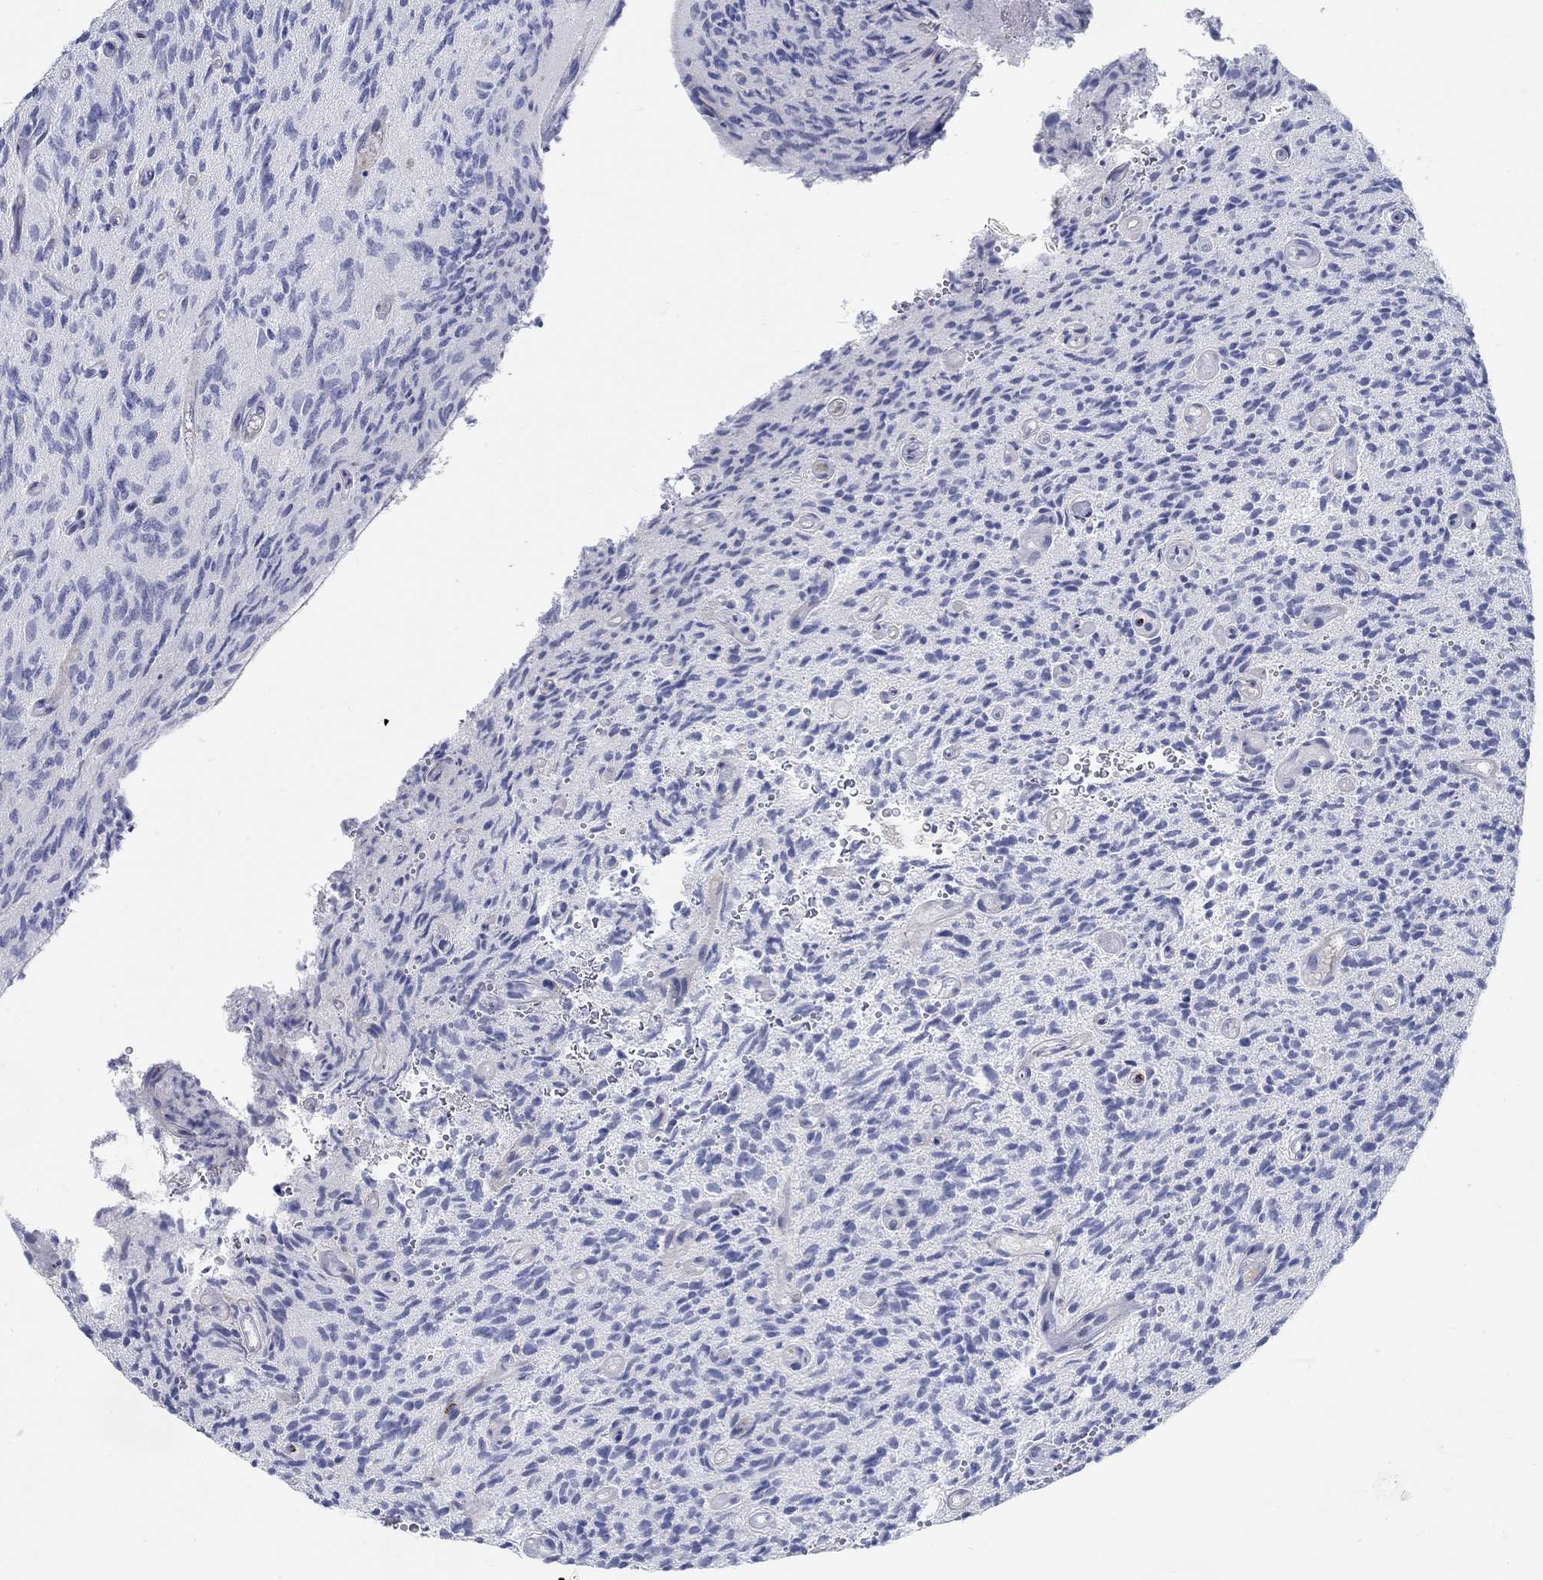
{"staining": {"intensity": "negative", "quantity": "none", "location": "none"}, "tissue": "glioma", "cell_type": "Tumor cells", "image_type": "cancer", "snomed": [{"axis": "morphology", "description": "Glioma, malignant, High grade"}, {"axis": "topography", "description": "Brain"}], "caption": "Glioma was stained to show a protein in brown. There is no significant positivity in tumor cells.", "gene": "ANO7", "patient": {"sex": "male", "age": 64}}